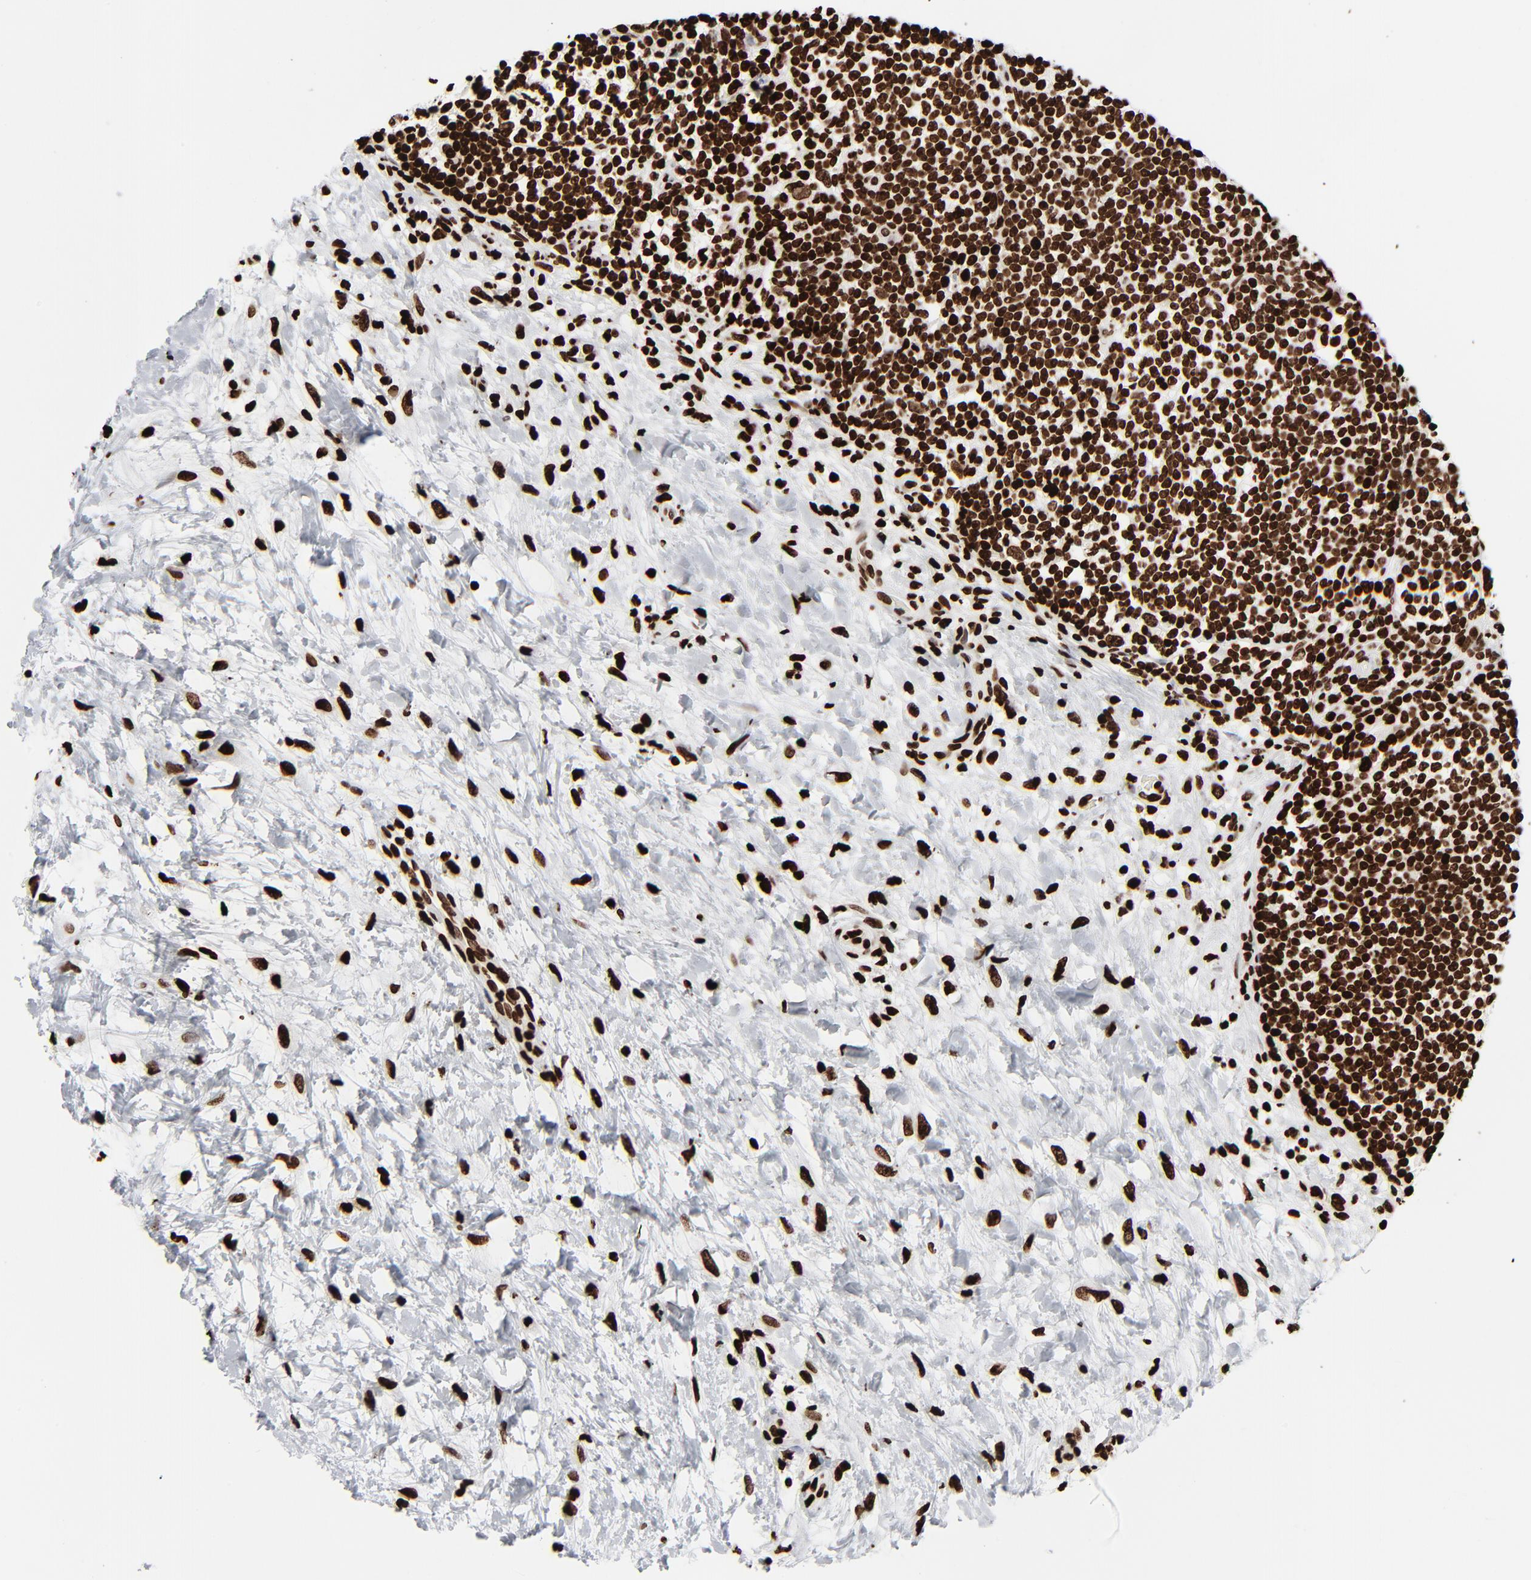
{"staining": {"intensity": "strong", "quantity": ">75%", "location": "nuclear"}, "tissue": "lymphoma", "cell_type": "Tumor cells", "image_type": "cancer", "snomed": [{"axis": "morphology", "description": "Malignant lymphoma, non-Hodgkin's type, Low grade"}, {"axis": "topography", "description": "Lymph node"}], "caption": "Malignant lymphoma, non-Hodgkin's type (low-grade) tissue exhibits strong nuclear staining in approximately >75% of tumor cells, visualized by immunohistochemistry.", "gene": "H3-4", "patient": {"sex": "female", "age": 76}}